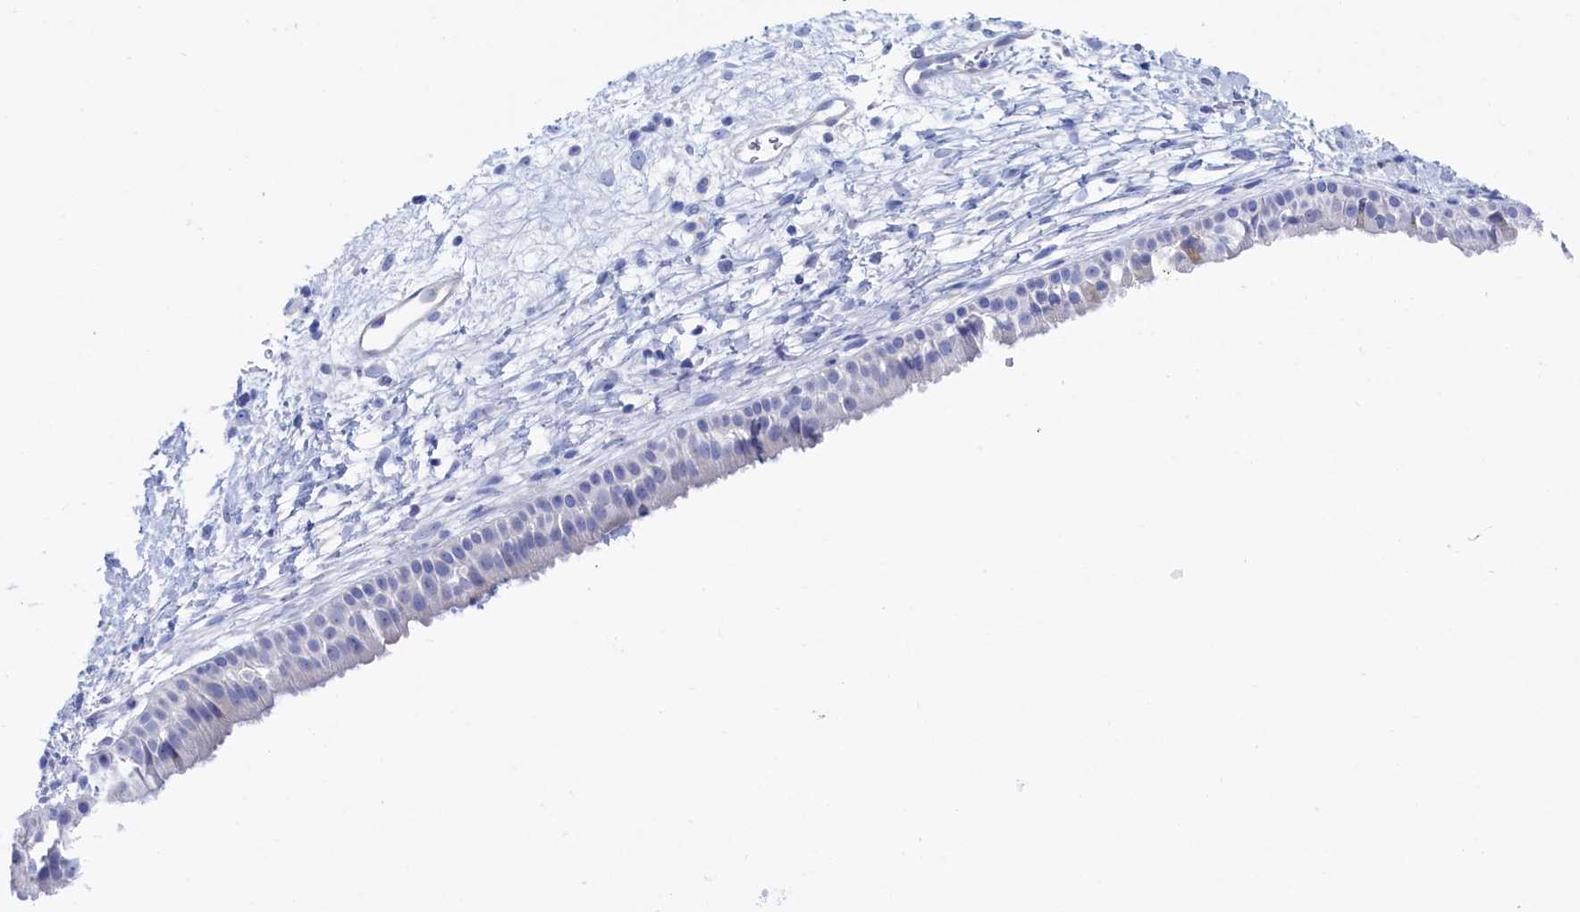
{"staining": {"intensity": "negative", "quantity": "none", "location": "none"}, "tissue": "nasopharynx", "cell_type": "Respiratory epithelial cells", "image_type": "normal", "snomed": [{"axis": "morphology", "description": "Normal tissue, NOS"}, {"axis": "topography", "description": "Nasopharynx"}], "caption": "DAB (3,3'-diaminobenzidine) immunohistochemical staining of benign nasopharynx exhibits no significant positivity in respiratory epithelial cells. (DAB (3,3'-diaminobenzidine) immunohistochemistry with hematoxylin counter stain).", "gene": "TMOD2", "patient": {"sex": "male", "age": 22}}